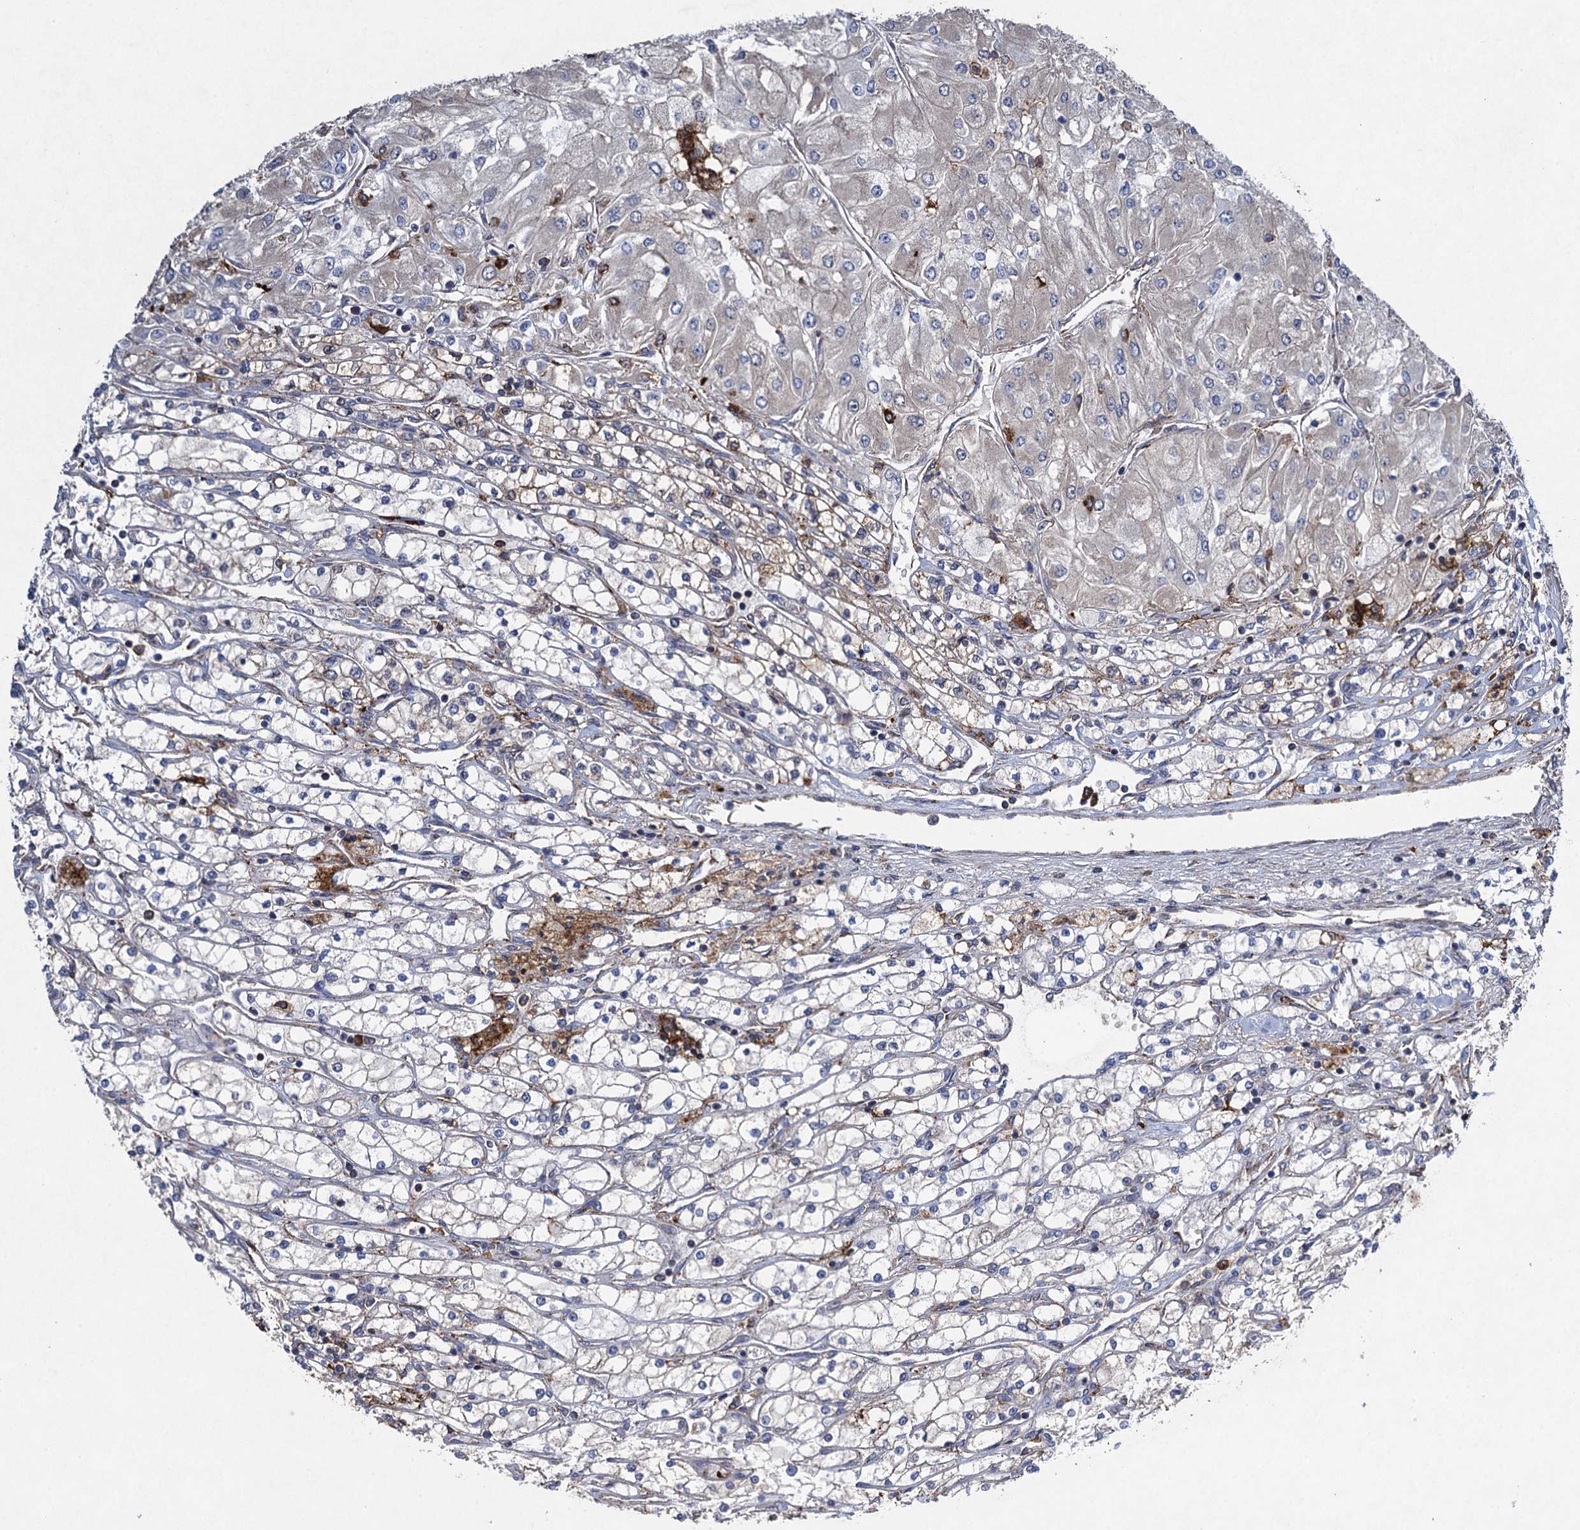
{"staining": {"intensity": "negative", "quantity": "none", "location": "none"}, "tissue": "renal cancer", "cell_type": "Tumor cells", "image_type": "cancer", "snomed": [{"axis": "morphology", "description": "Adenocarcinoma, NOS"}, {"axis": "topography", "description": "Kidney"}], "caption": "Adenocarcinoma (renal) was stained to show a protein in brown. There is no significant expression in tumor cells. (DAB immunohistochemistry visualized using brightfield microscopy, high magnification).", "gene": "TXNDC11", "patient": {"sex": "male", "age": 80}}